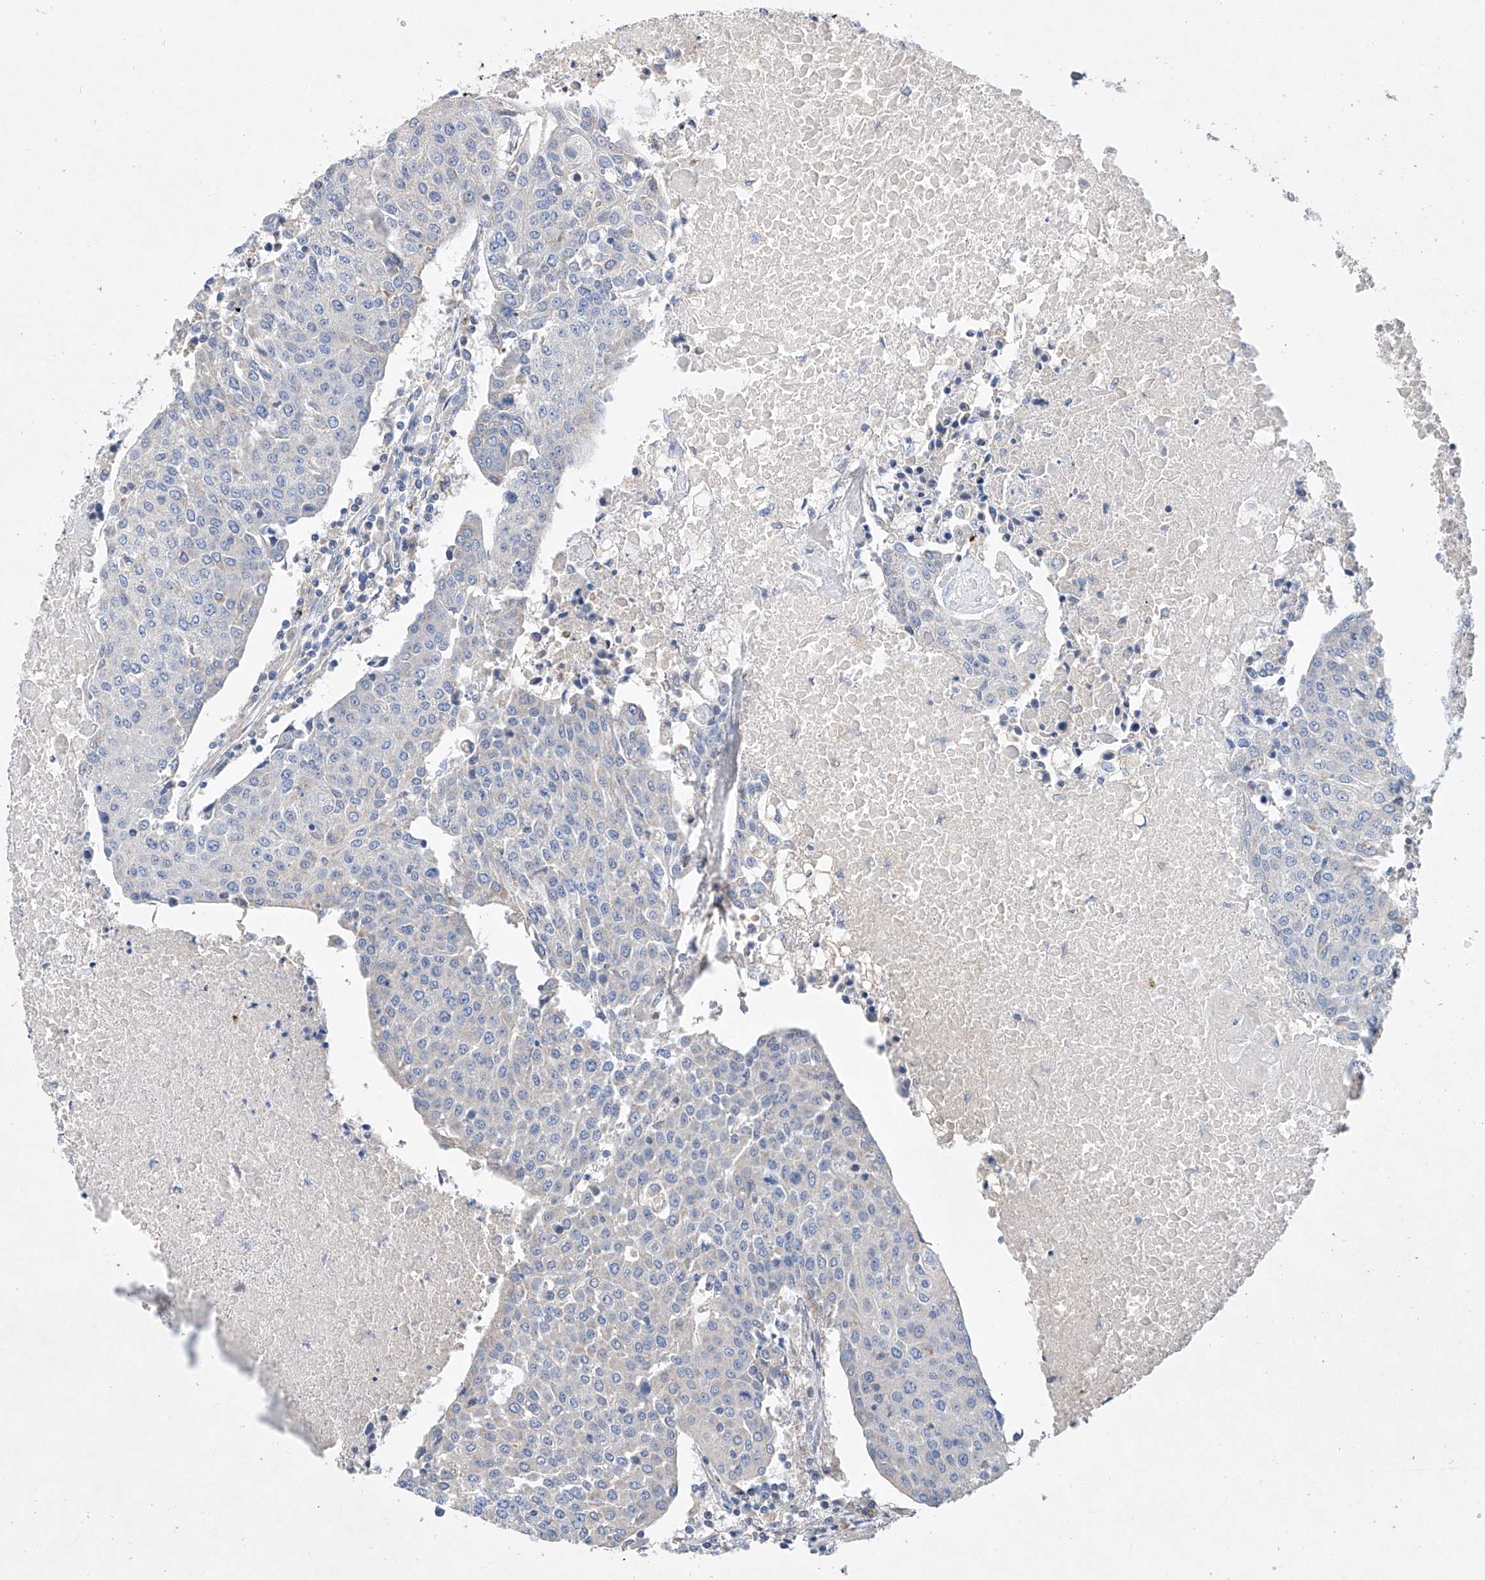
{"staining": {"intensity": "negative", "quantity": "none", "location": "none"}, "tissue": "urothelial cancer", "cell_type": "Tumor cells", "image_type": "cancer", "snomed": [{"axis": "morphology", "description": "Urothelial carcinoma, High grade"}, {"axis": "topography", "description": "Urinary bladder"}], "caption": "This is an immunohistochemistry image of human urothelial cancer. There is no staining in tumor cells.", "gene": "AMD1", "patient": {"sex": "female", "age": 85}}